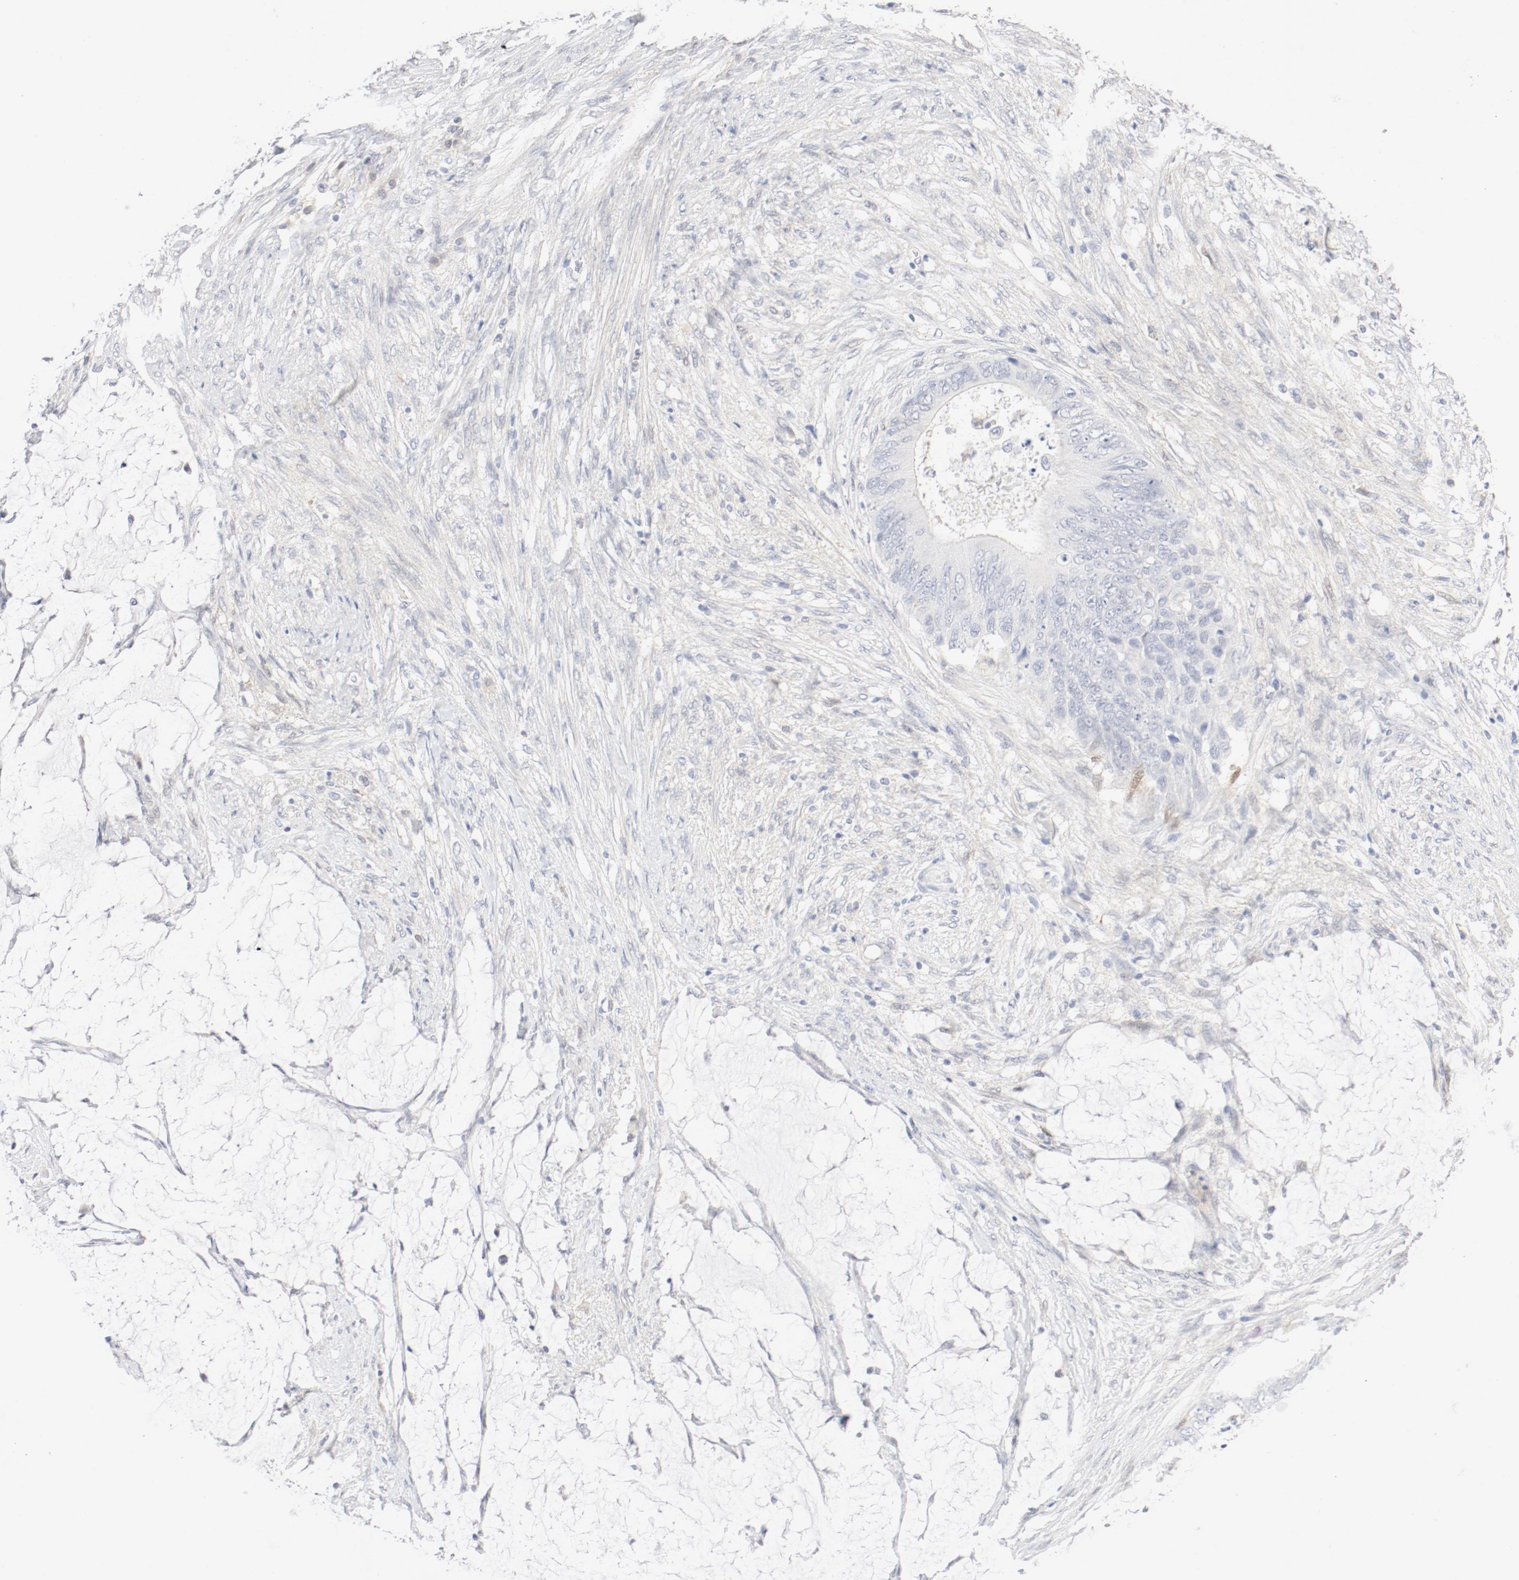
{"staining": {"intensity": "negative", "quantity": "none", "location": "none"}, "tissue": "colorectal cancer", "cell_type": "Tumor cells", "image_type": "cancer", "snomed": [{"axis": "morphology", "description": "Normal tissue, NOS"}, {"axis": "morphology", "description": "Adenocarcinoma, NOS"}, {"axis": "topography", "description": "Rectum"}, {"axis": "topography", "description": "Peripheral nerve tissue"}], "caption": "IHC histopathology image of neoplastic tissue: colorectal adenocarcinoma stained with DAB exhibits no significant protein expression in tumor cells. (Immunohistochemistry (ihc), brightfield microscopy, high magnification).", "gene": "PGM1", "patient": {"sex": "female", "age": 77}}